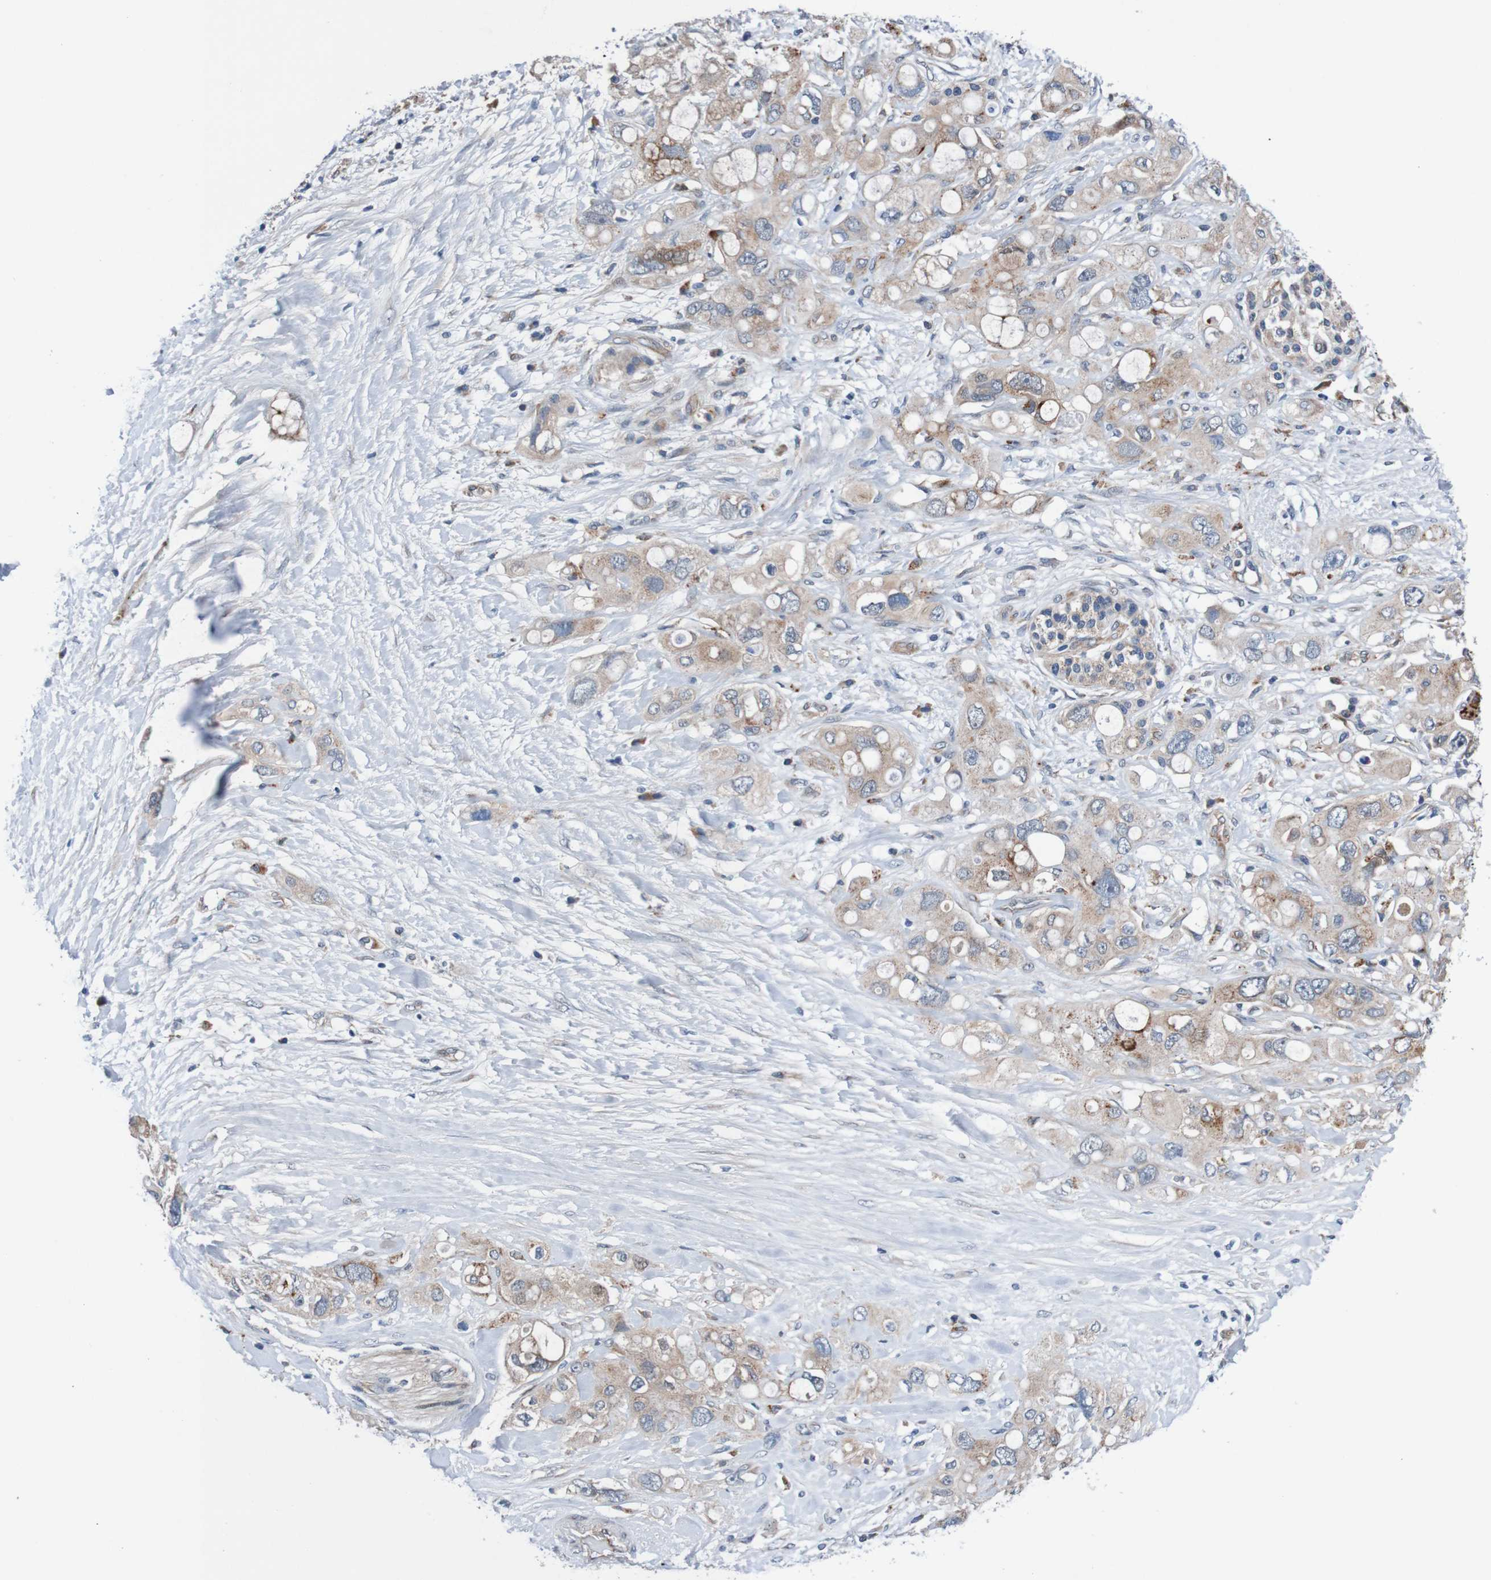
{"staining": {"intensity": "weak", "quantity": ">75%", "location": "cytoplasmic/membranous"}, "tissue": "pancreatic cancer", "cell_type": "Tumor cells", "image_type": "cancer", "snomed": [{"axis": "morphology", "description": "Adenocarcinoma, NOS"}, {"axis": "topography", "description": "Pancreas"}], "caption": "This photomicrograph reveals immunohistochemistry (IHC) staining of human pancreatic adenocarcinoma, with low weak cytoplasmic/membranous staining in approximately >75% of tumor cells.", "gene": "CPED1", "patient": {"sex": "female", "age": 56}}